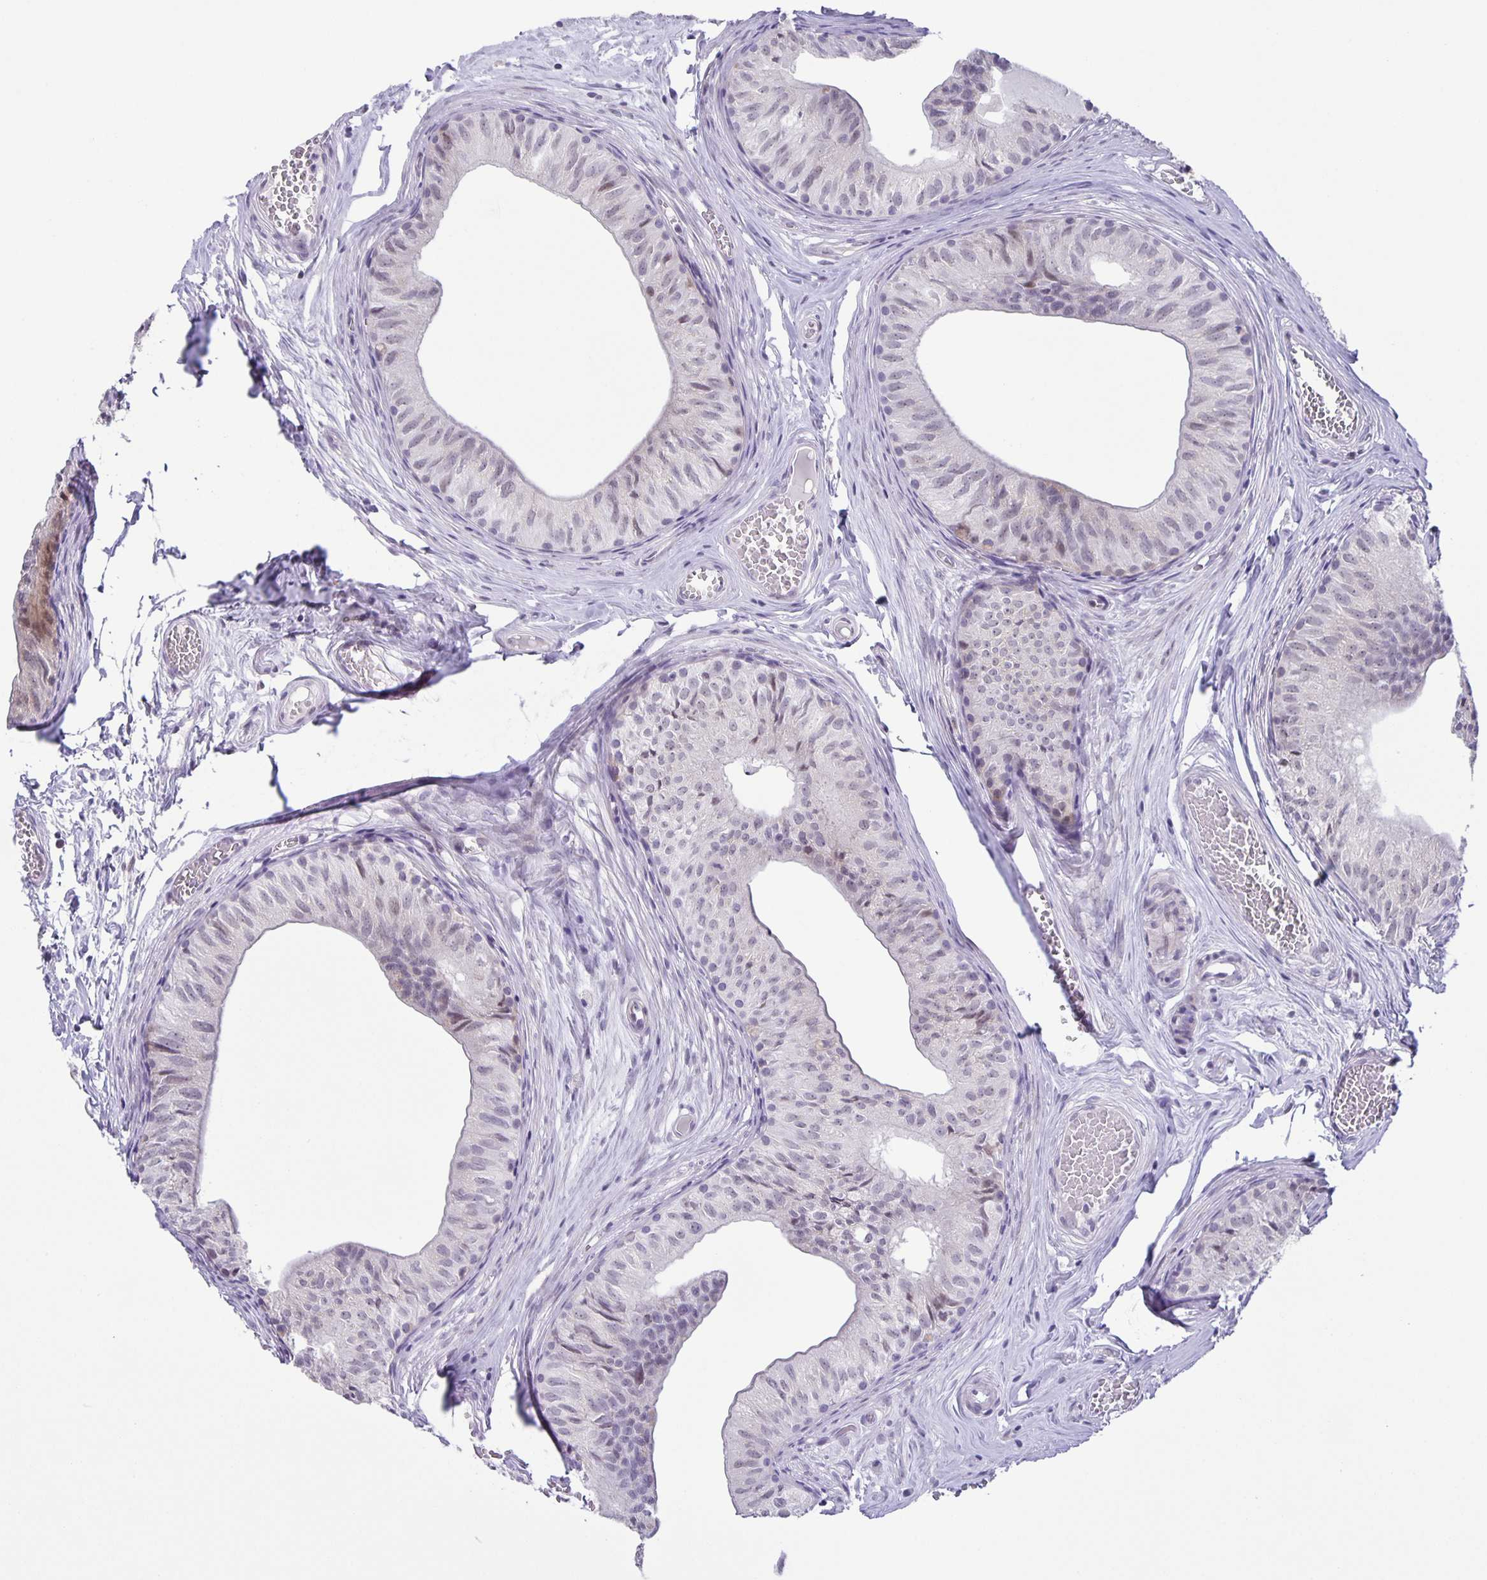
{"staining": {"intensity": "weak", "quantity": "25%-75%", "location": "cytoplasmic/membranous,nuclear"}, "tissue": "epididymis", "cell_type": "Glandular cells", "image_type": "normal", "snomed": [{"axis": "morphology", "description": "Normal tissue, NOS"}, {"axis": "topography", "description": "Epididymis"}], "caption": "DAB immunohistochemical staining of benign human epididymis reveals weak cytoplasmic/membranous,nuclear protein staining in about 25%-75% of glandular cells. Using DAB (3,3'-diaminobenzidine) (brown) and hematoxylin (blue) stains, captured at high magnification using brightfield microscopy.", "gene": "PHRF1", "patient": {"sex": "male", "age": 25}}